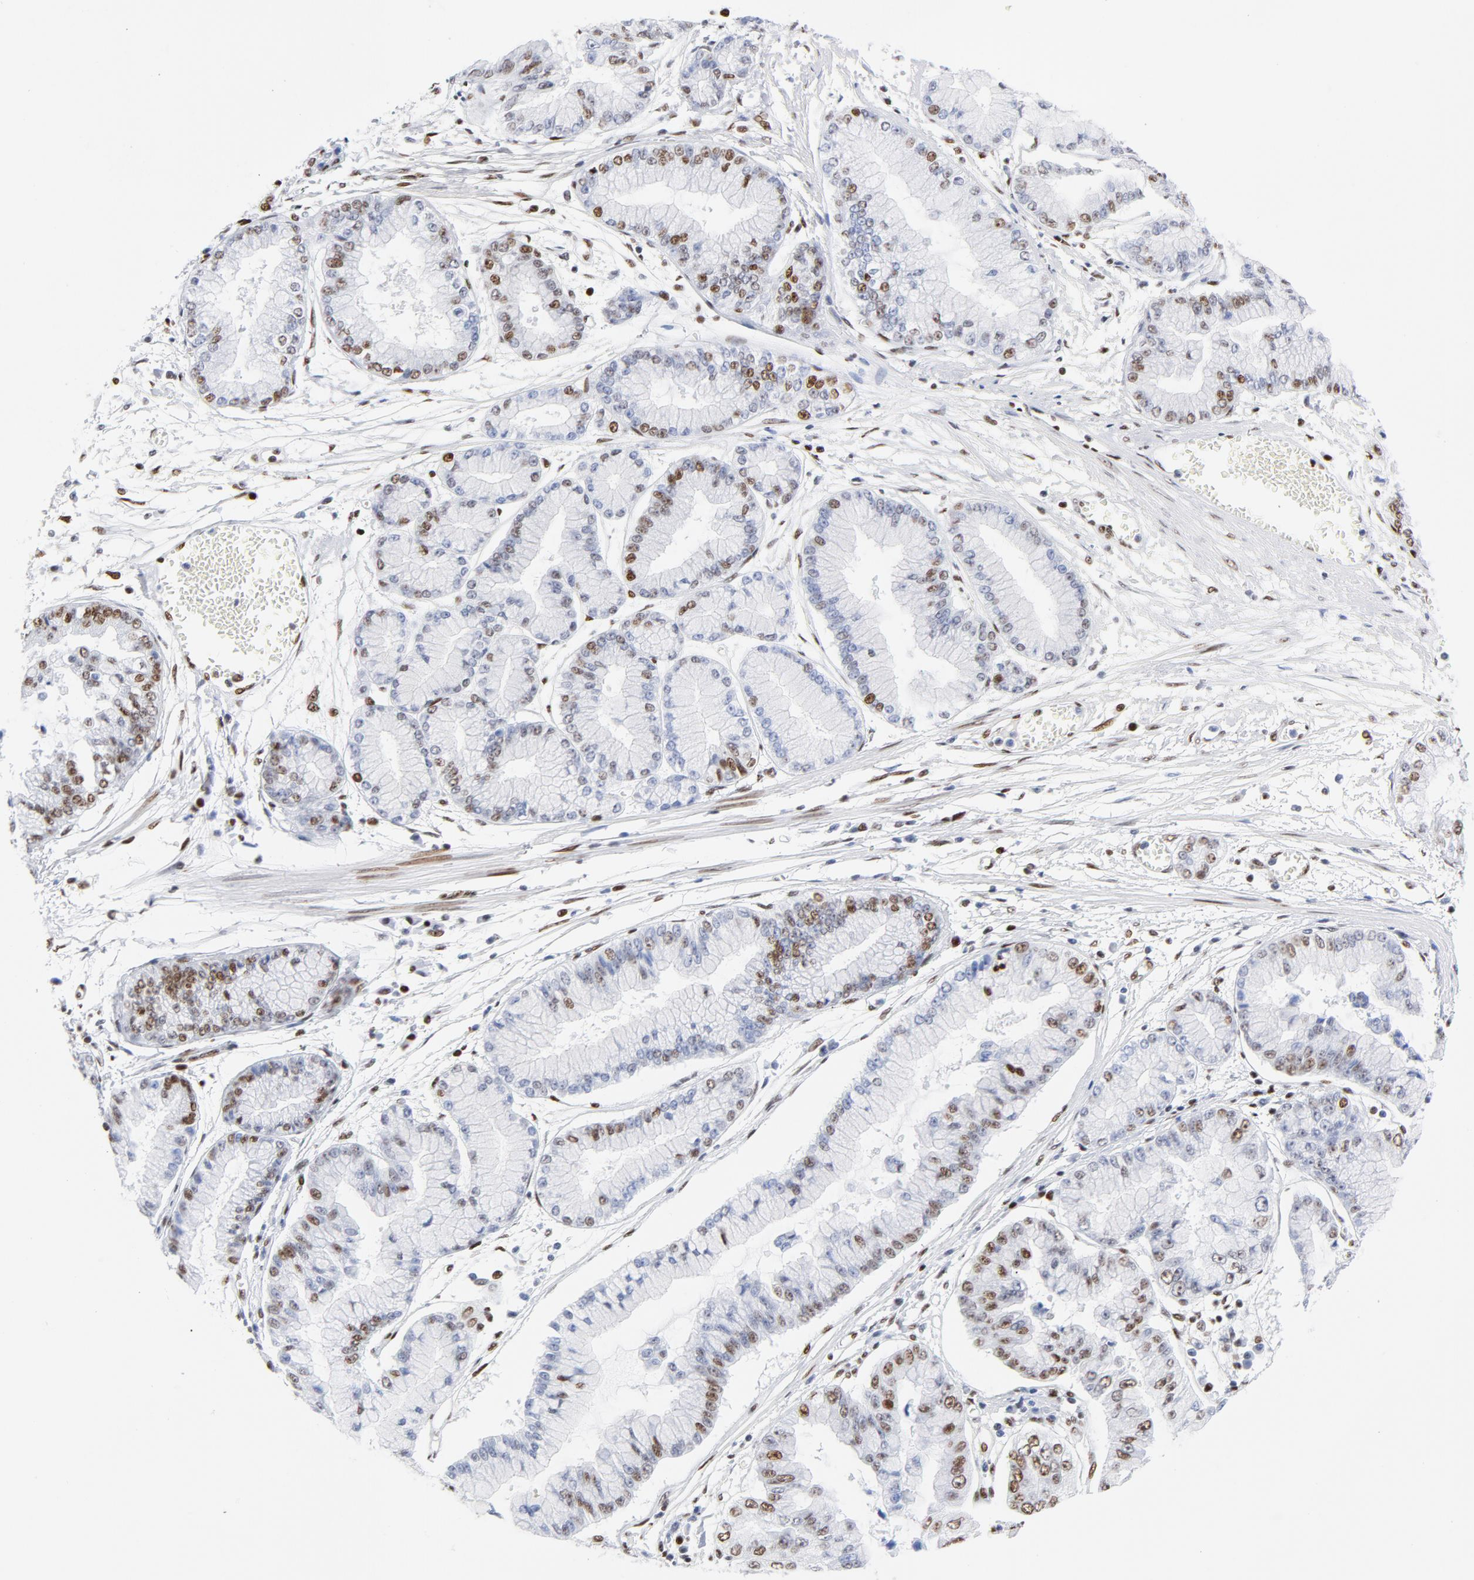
{"staining": {"intensity": "moderate", "quantity": "25%-75%", "location": "nuclear"}, "tissue": "liver cancer", "cell_type": "Tumor cells", "image_type": "cancer", "snomed": [{"axis": "morphology", "description": "Cholangiocarcinoma"}, {"axis": "topography", "description": "Liver"}], "caption": "There is medium levels of moderate nuclear positivity in tumor cells of cholangiocarcinoma (liver), as demonstrated by immunohistochemical staining (brown color).", "gene": "XRCC5", "patient": {"sex": "female", "age": 79}}